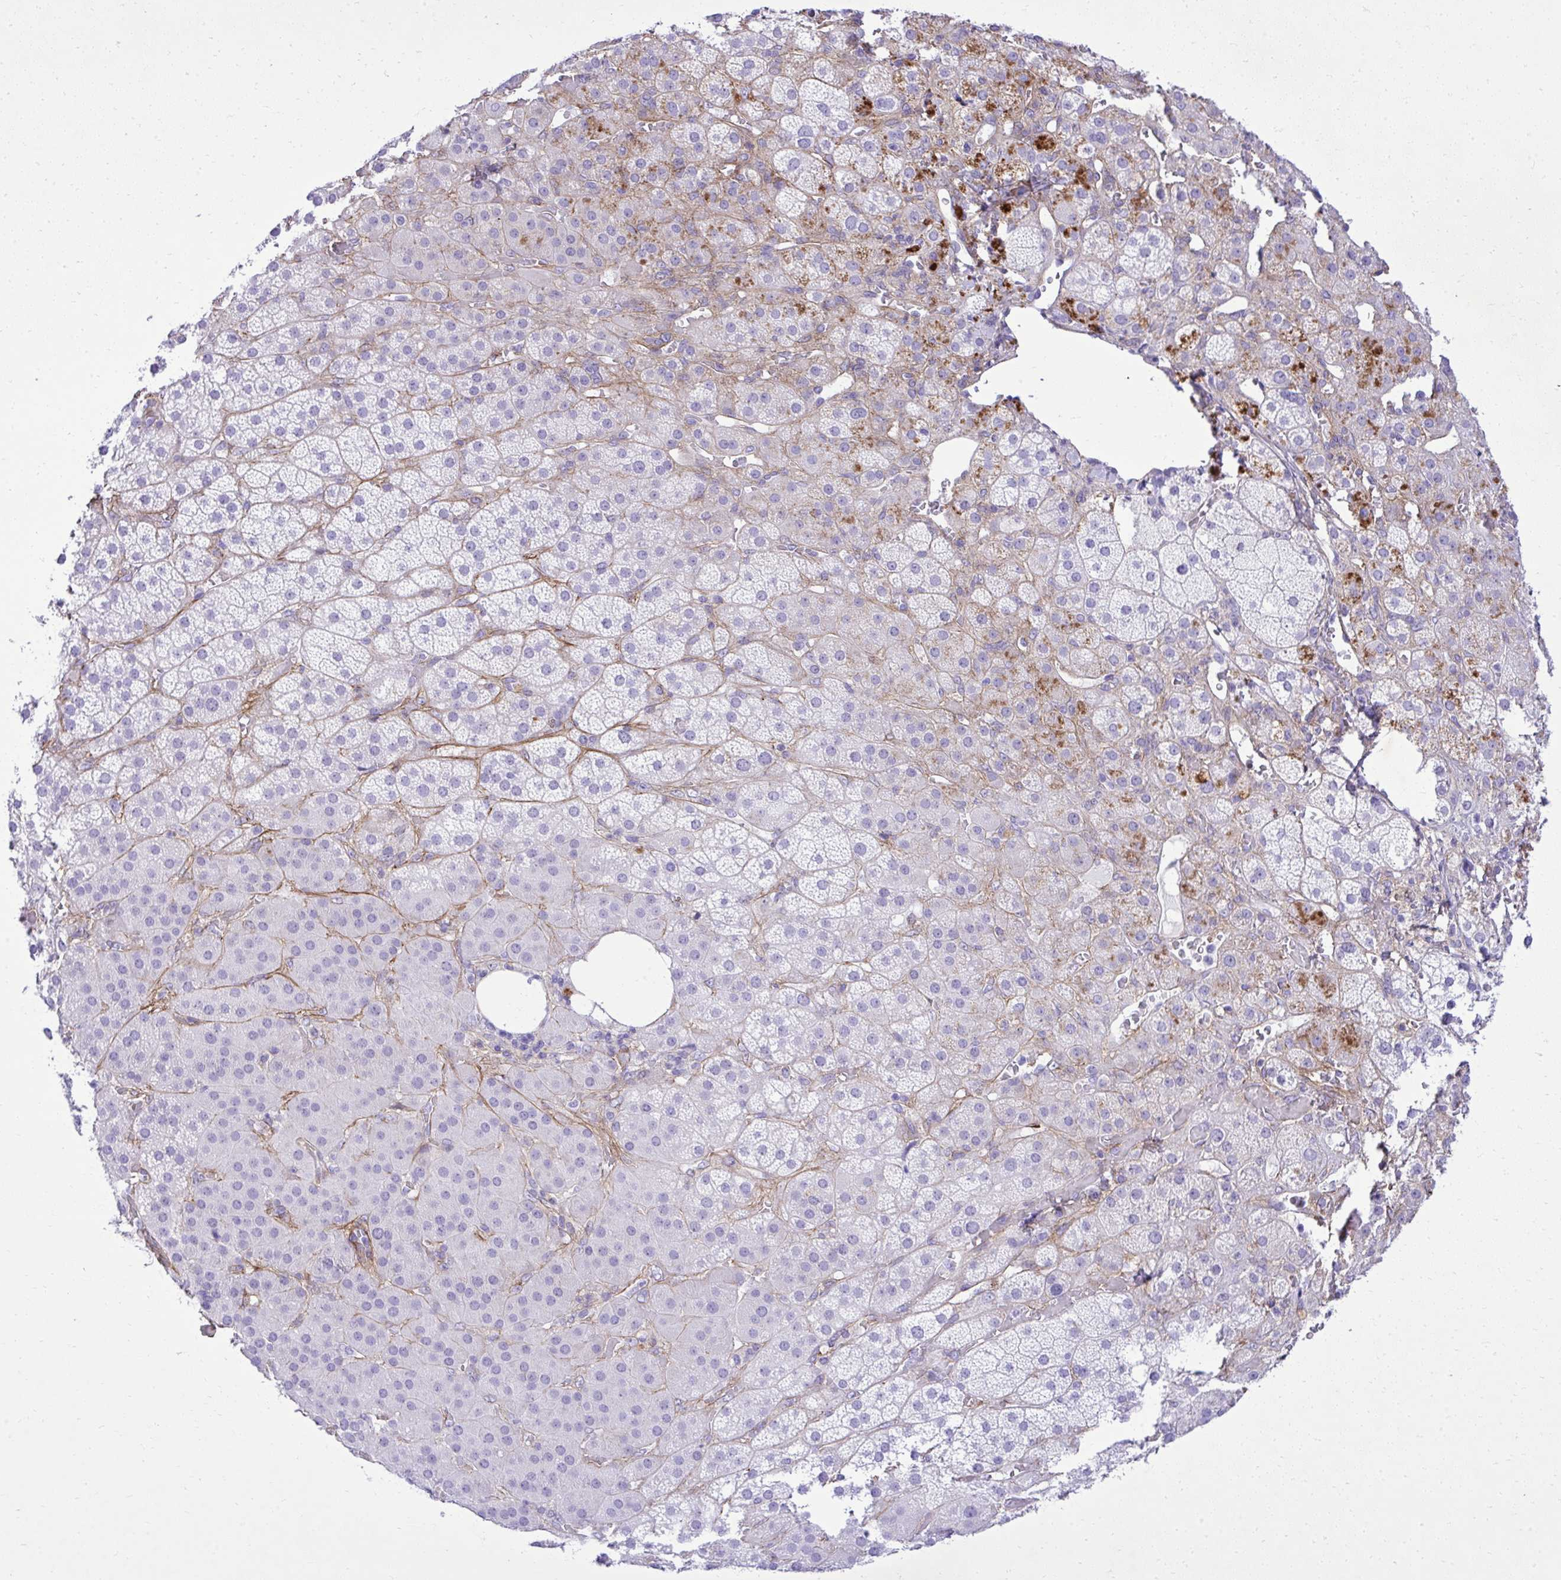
{"staining": {"intensity": "strong", "quantity": "<25%", "location": "cytoplasmic/membranous"}, "tissue": "adrenal gland", "cell_type": "Glandular cells", "image_type": "normal", "snomed": [{"axis": "morphology", "description": "Normal tissue, NOS"}, {"axis": "topography", "description": "Adrenal gland"}], "caption": "Immunohistochemical staining of benign adrenal gland displays <25% levels of strong cytoplasmic/membranous protein positivity in approximately <25% of glandular cells. (Stains: DAB in brown, nuclei in blue, Microscopy: brightfield microscopy at high magnification).", "gene": "PITPNM3", "patient": {"sex": "male", "age": 57}}